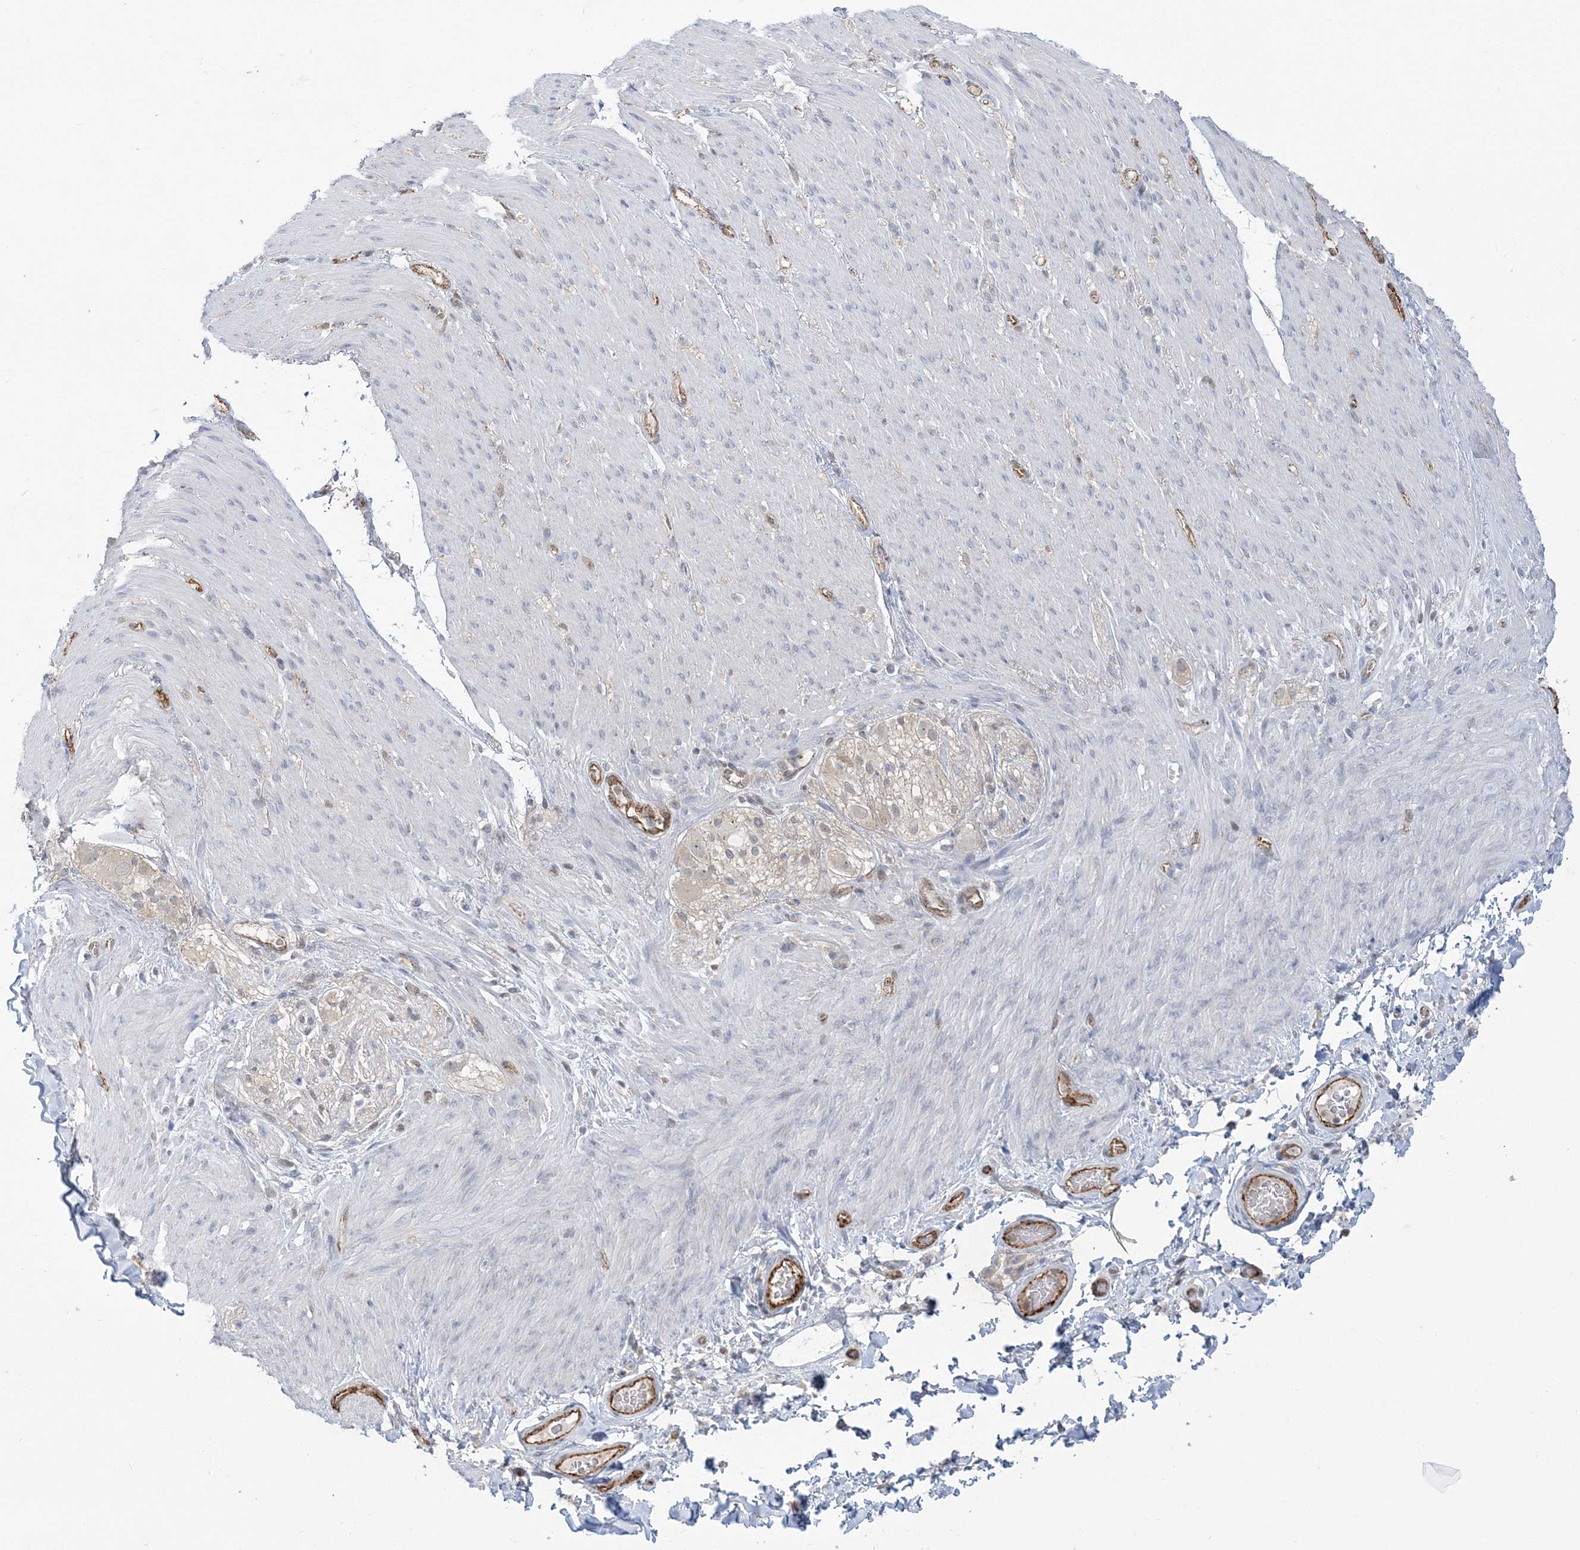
{"staining": {"intensity": "negative", "quantity": "none", "location": "none"}, "tissue": "adipose tissue", "cell_type": "Adipocytes", "image_type": "normal", "snomed": [{"axis": "morphology", "description": "Normal tissue, NOS"}, {"axis": "topography", "description": "Colon"}, {"axis": "topography", "description": "Peripheral nerve tissue"}], "caption": "The histopathology image displays no staining of adipocytes in unremarkable adipose tissue. (Stains: DAB (3,3'-diaminobenzidine) immunohistochemistry (IHC) with hematoxylin counter stain, Microscopy: brightfield microscopy at high magnification).", "gene": "INPP1", "patient": {"sex": "female", "age": 61}}